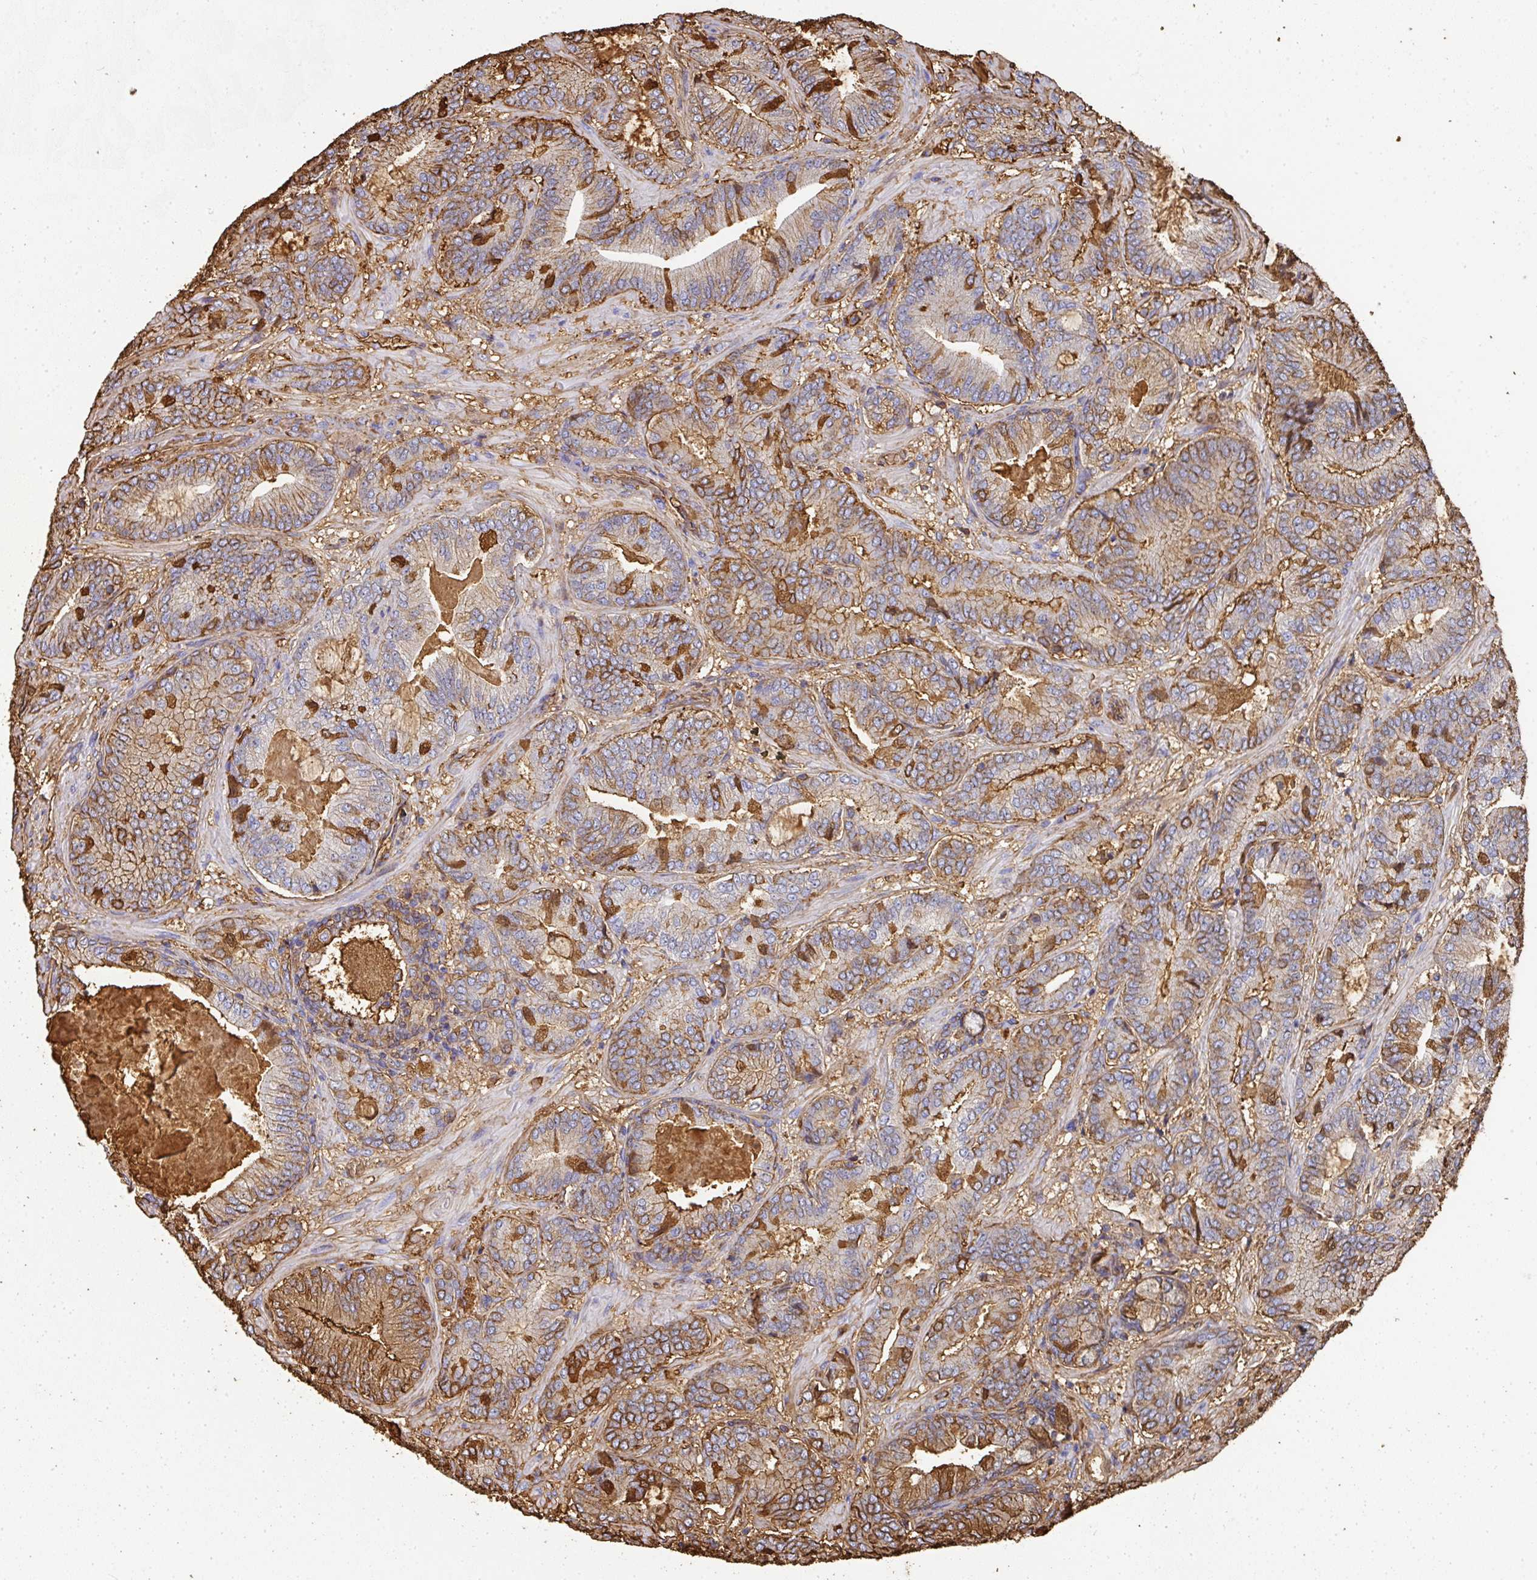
{"staining": {"intensity": "moderate", "quantity": "25%-75%", "location": "cytoplasmic/membranous"}, "tissue": "prostate cancer", "cell_type": "Tumor cells", "image_type": "cancer", "snomed": [{"axis": "morphology", "description": "Adenocarcinoma, Low grade"}, {"axis": "topography", "description": "Prostate and seminal vesicle, NOS"}], "caption": "Protein staining shows moderate cytoplasmic/membranous staining in approximately 25%-75% of tumor cells in prostate low-grade adenocarcinoma. (DAB IHC, brown staining for protein, blue staining for nuclei).", "gene": "ALB", "patient": {"sex": "male", "age": 61}}